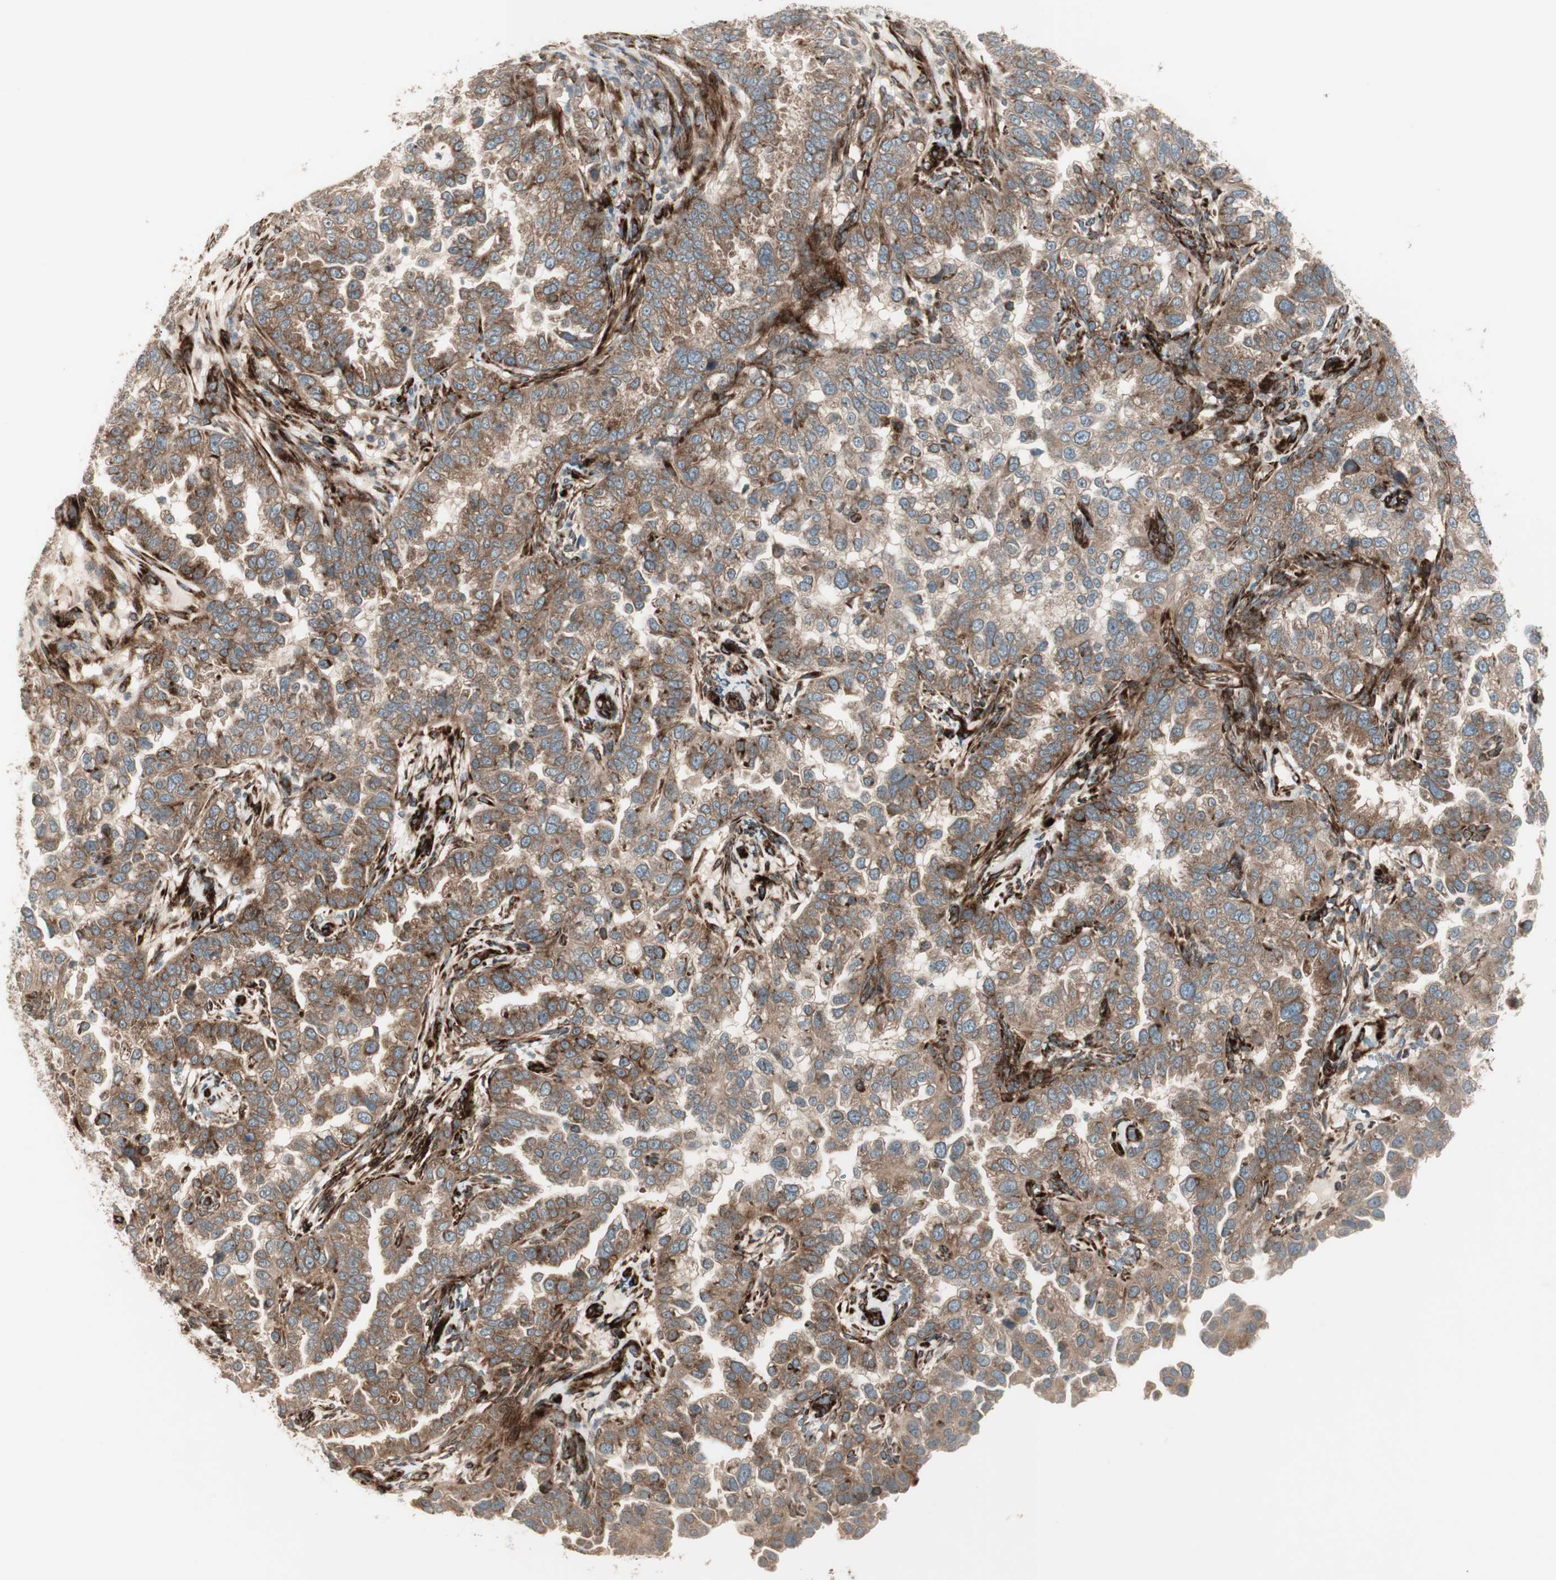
{"staining": {"intensity": "moderate", "quantity": ">75%", "location": "cytoplasmic/membranous"}, "tissue": "endometrial cancer", "cell_type": "Tumor cells", "image_type": "cancer", "snomed": [{"axis": "morphology", "description": "Adenocarcinoma, NOS"}, {"axis": "topography", "description": "Endometrium"}], "caption": "The immunohistochemical stain shows moderate cytoplasmic/membranous positivity in tumor cells of endometrial adenocarcinoma tissue.", "gene": "PPP2R5E", "patient": {"sex": "female", "age": 85}}